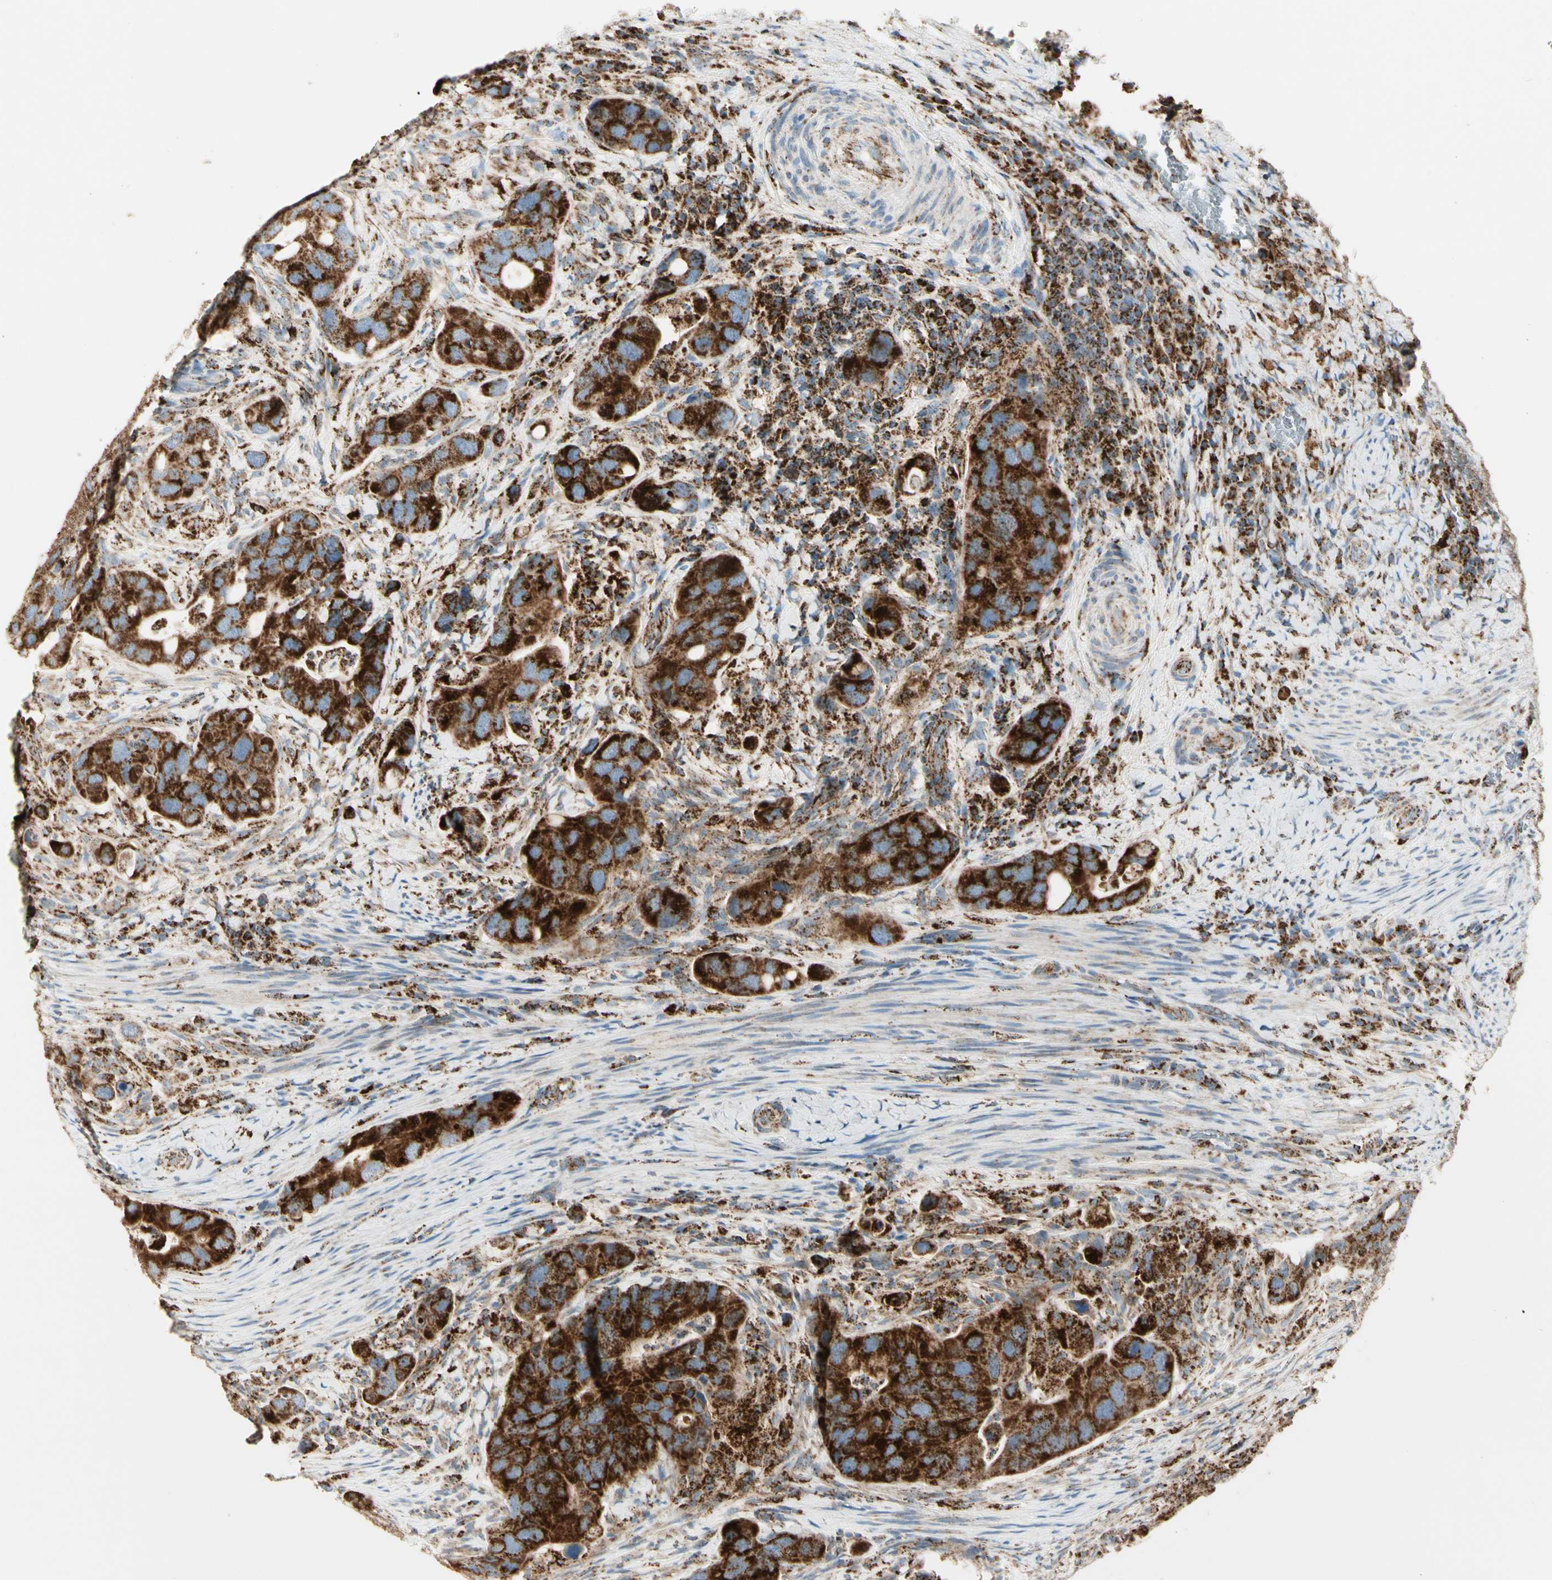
{"staining": {"intensity": "strong", "quantity": ">75%", "location": "cytoplasmic/membranous"}, "tissue": "colorectal cancer", "cell_type": "Tumor cells", "image_type": "cancer", "snomed": [{"axis": "morphology", "description": "Adenocarcinoma, NOS"}, {"axis": "topography", "description": "Rectum"}], "caption": "DAB immunohistochemical staining of colorectal cancer (adenocarcinoma) shows strong cytoplasmic/membranous protein positivity in about >75% of tumor cells. The staining was performed using DAB (3,3'-diaminobenzidine), with brown indicating positive protein expression. Nuclei are stained blue with hematoxylin.", "gene": "ME2", "patient": {"sex": "female", "age": 57}}